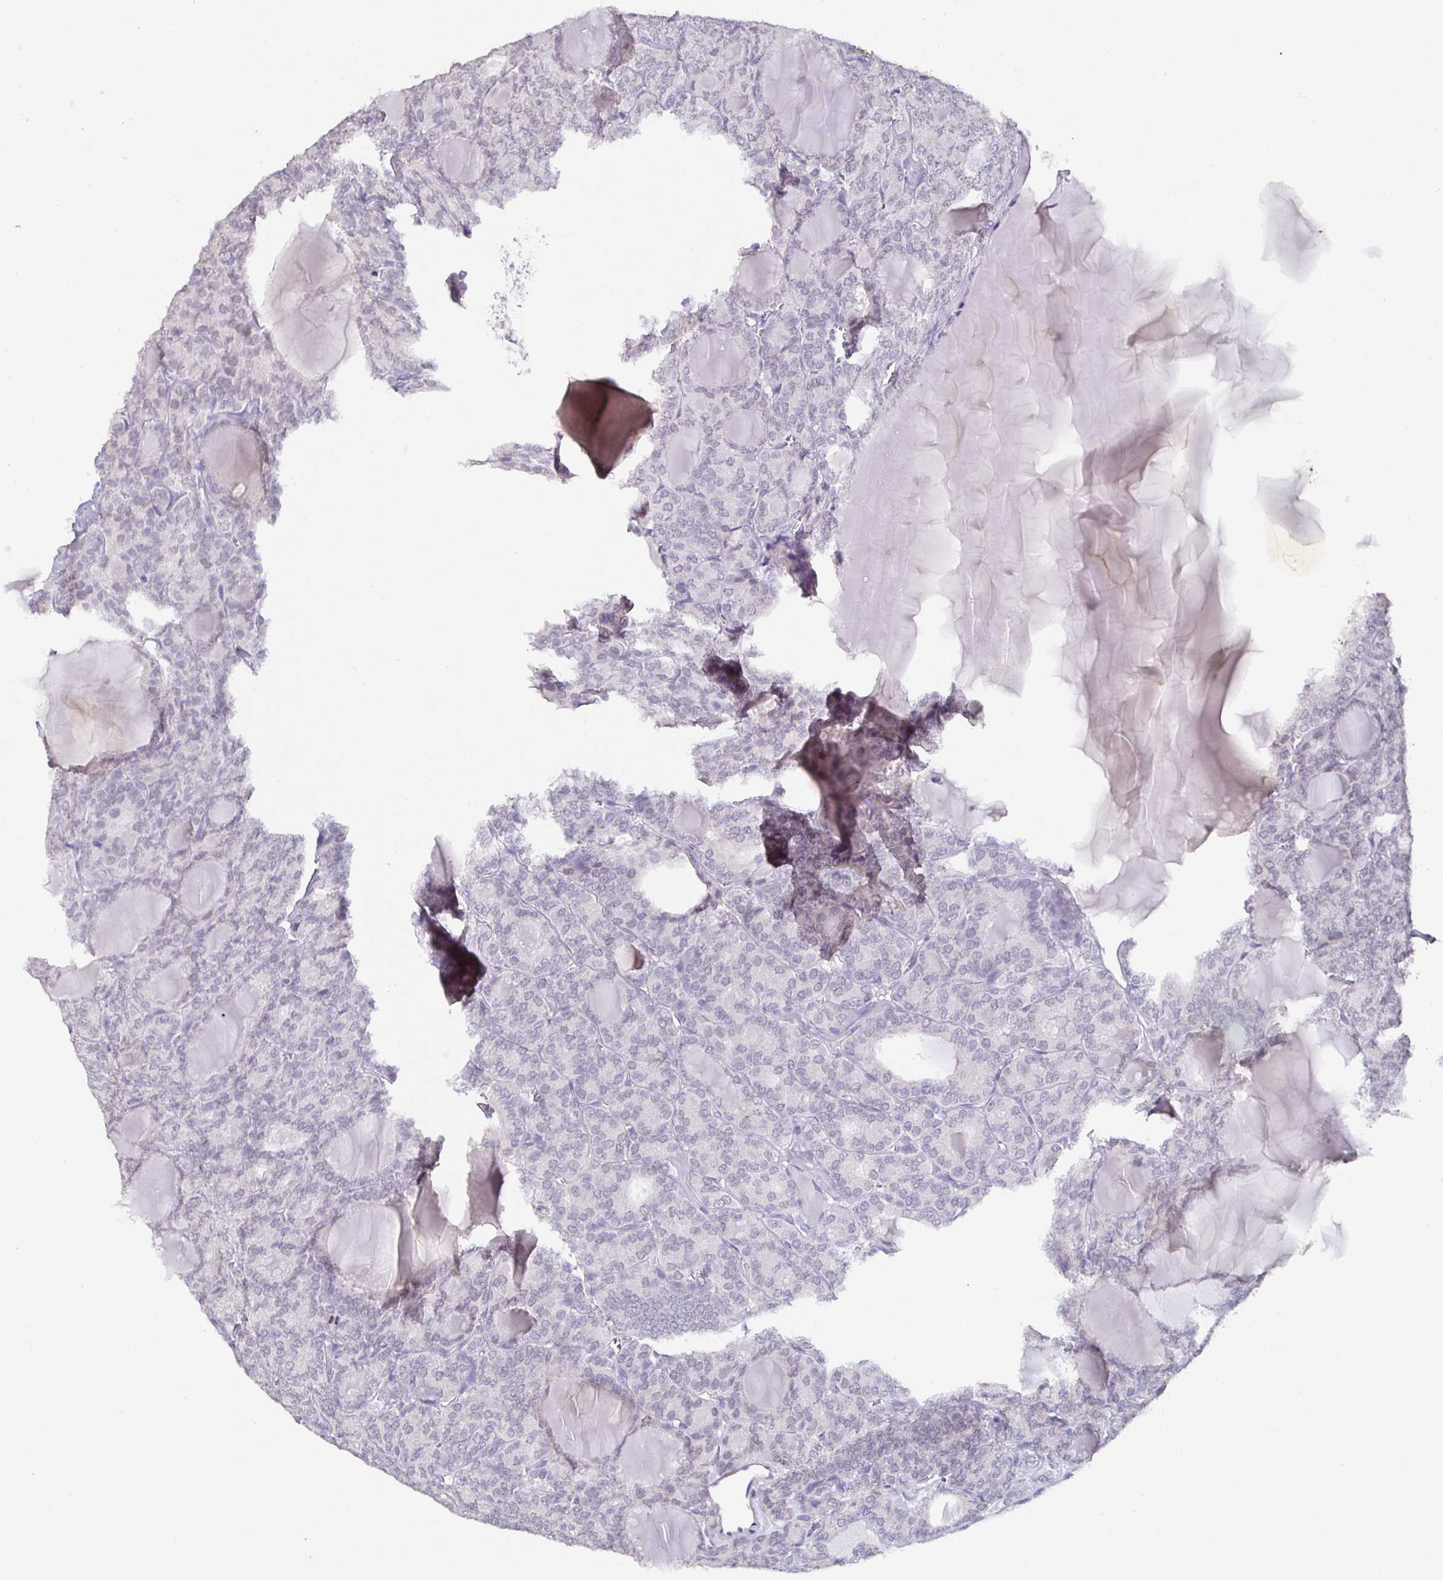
{"staining": {"intensity": "negative", "quantity": "none", "location": "none"}, "tissue": "thyroid cancer", "cell_type": "Tumor cells", "image_type": "cancer", "snomed": [{"axis": "morphology", "description": "Follicular adenoma carcinoma, NOS"}, {"axis": "topography", "description": "Thyroid gland"}], "caption": "High power microscopy micrograph of an IHC histopathology image of thyroid cancer (follicular adenoma carcinoma), revealing no significant expression in tumor cells.", "gene": "SATB1", "patient": {"sex": "male", "age": 74}}